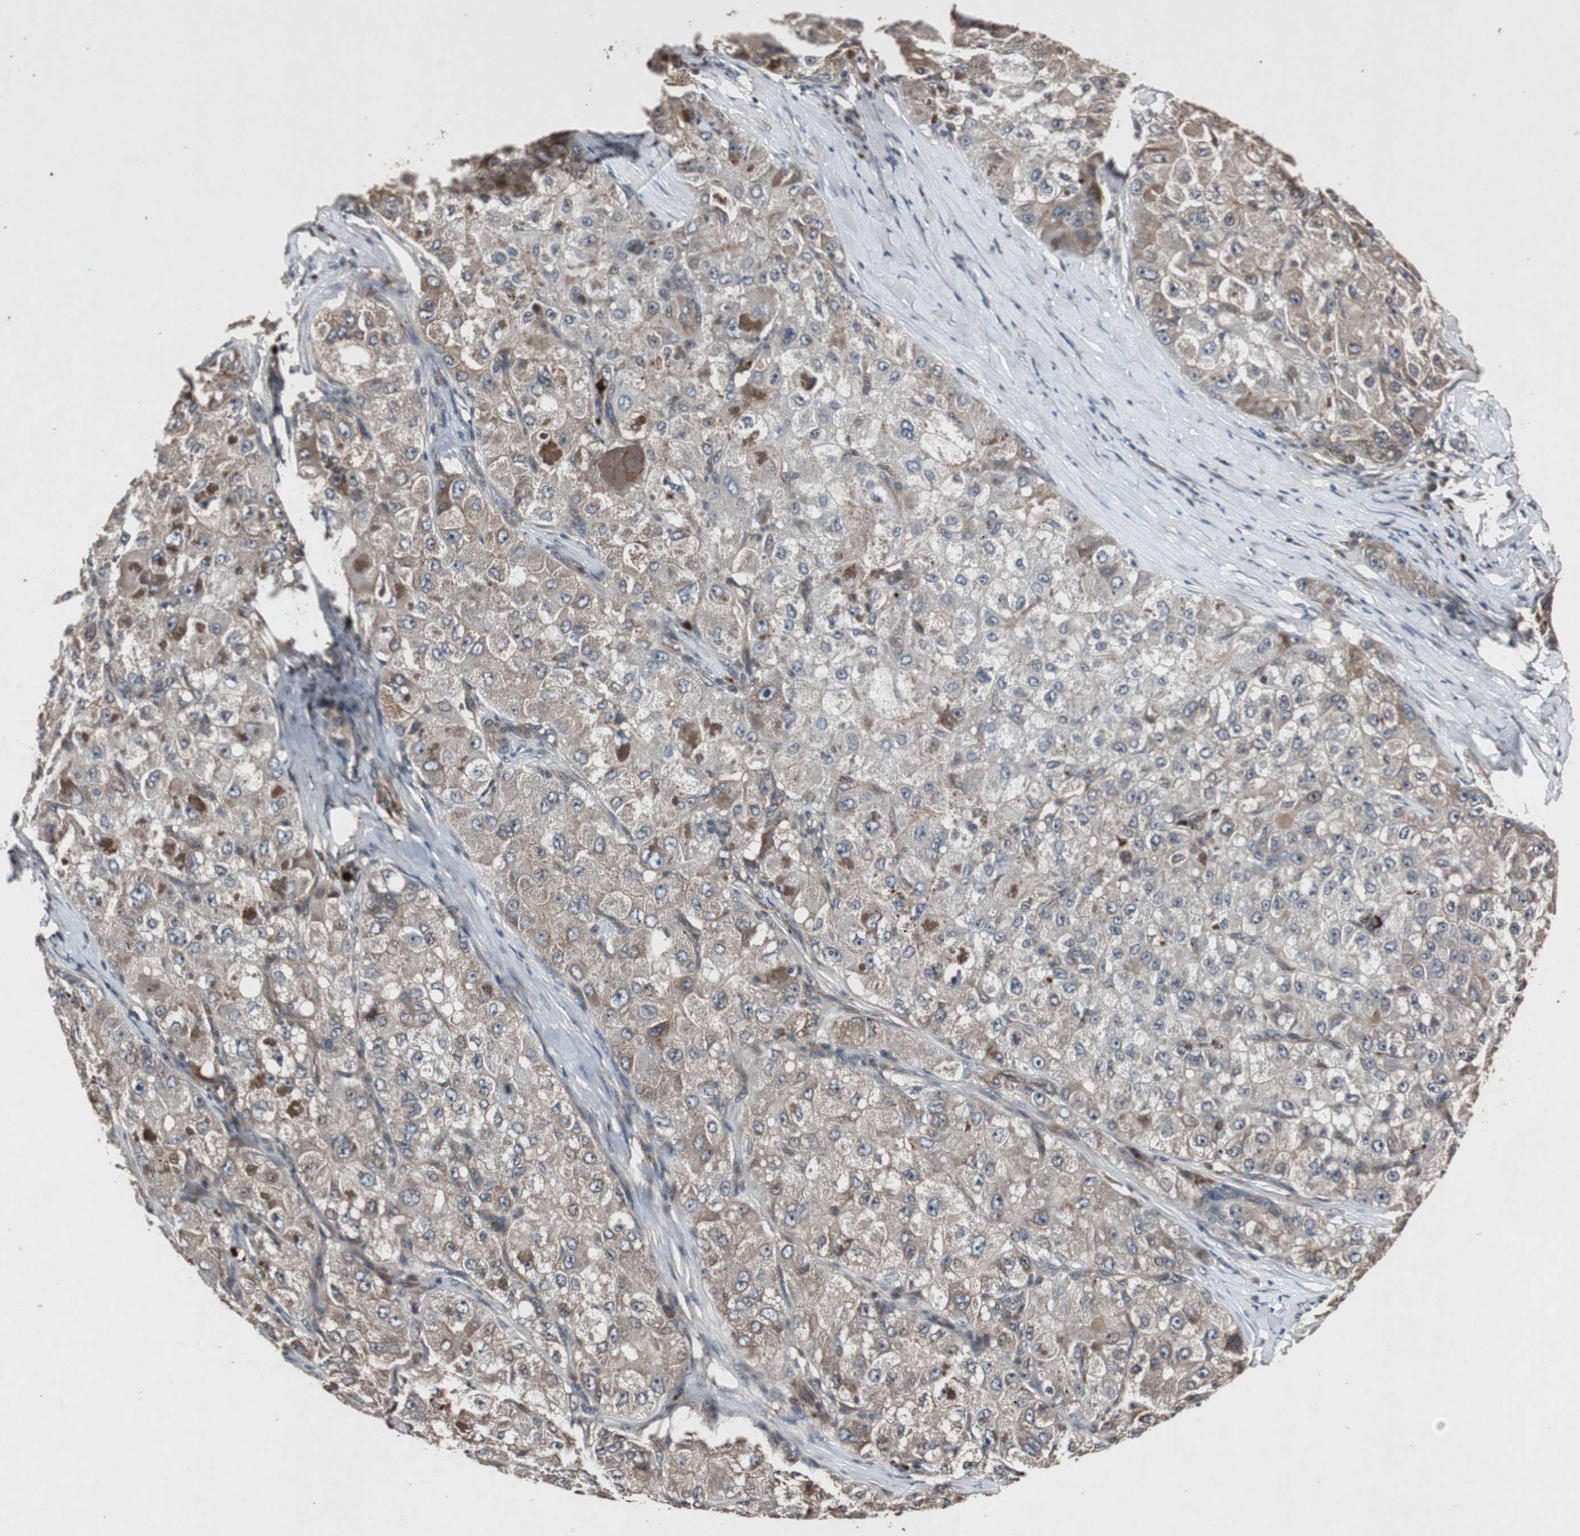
{"staining": {"intensity": "weak", "quantity": ">75%", "location": "cytoplasmic/membranous"}, "tissue": "liver cancer", "cell_type": "Tumor cells", "image_type": "cancer", "snomed": [{"axis": "morphology", "description": "Carcinoma, Hepatocellular, NOS"}, {"axis": "topography", "description": "Liver"}], "caption": "About >75% of tumor cells in human hepatocellular carcinoma (liver) display weak cytoplasmic/membranous protein positivity as visualized by brown immunohistochemical staining.", "gene": "SLIT2", "patient": {"sex": "male", "age": 80}}